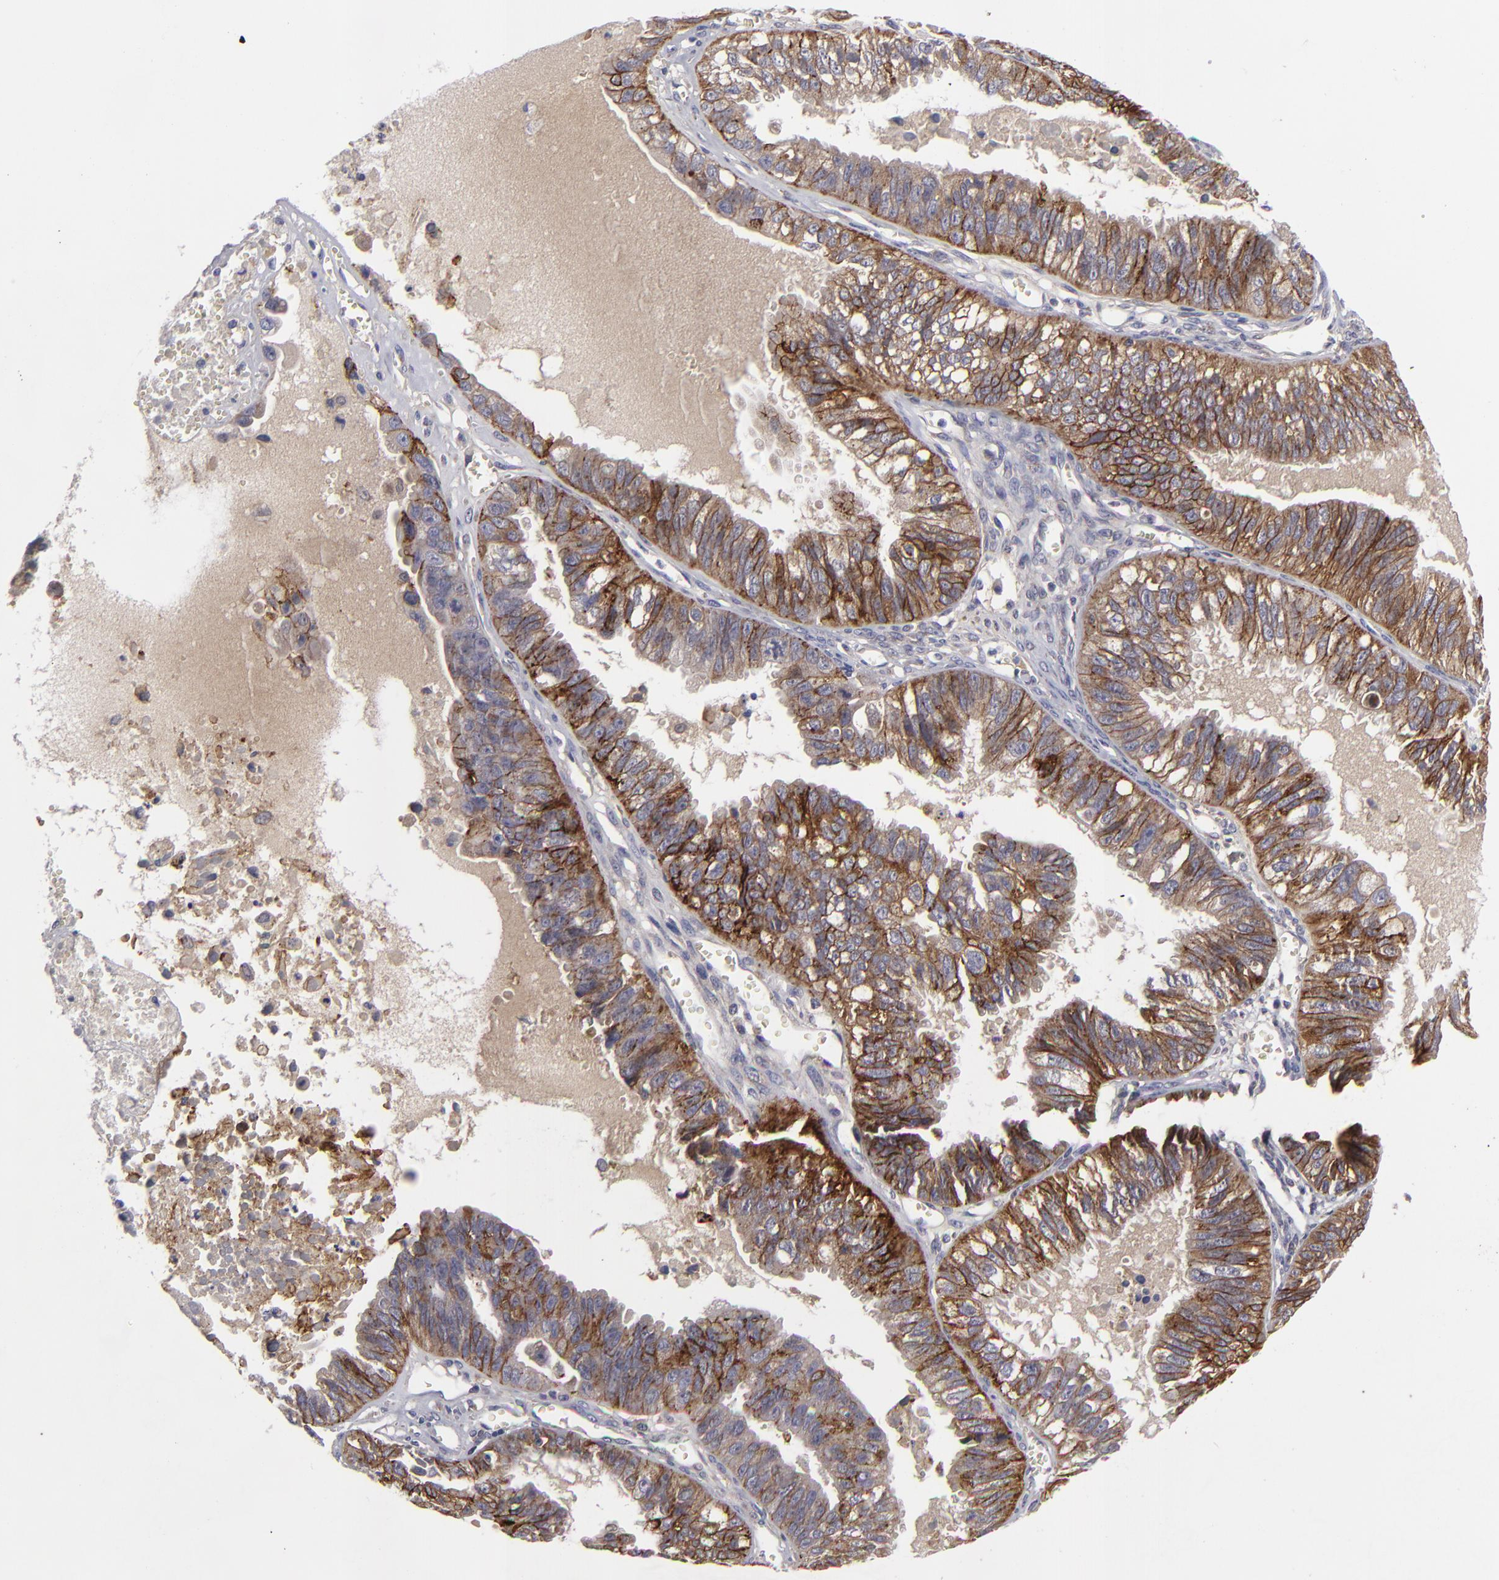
{"staining": {"intensity": "moderate", "quantity": "25%-75%", "location": "cytoplasmic/membranous"}, "tissue": "ovarian cancer", "cell_type": "Tumor cells", "image_type": "cancer", "snomed": [{"axis": "morphology", "description": "Carcinoma, endometroid"}, {"axis": "topography", "description": "Ovary"}], "caption": "Immunohistochemistry (IHC) of human ovarian cancer exhibits medium levels of moderate cytoplasmic/membranous staining in approximately 25%-75% of tumor cells. The staining was performed using DAB (3,3'-diaminobenzidine), with brown indicating positive protein expression. Nuclei are stained blue with hematoxylin.", "gene": "ALCAM", "patient": {"sex": "female", "age": 85}}